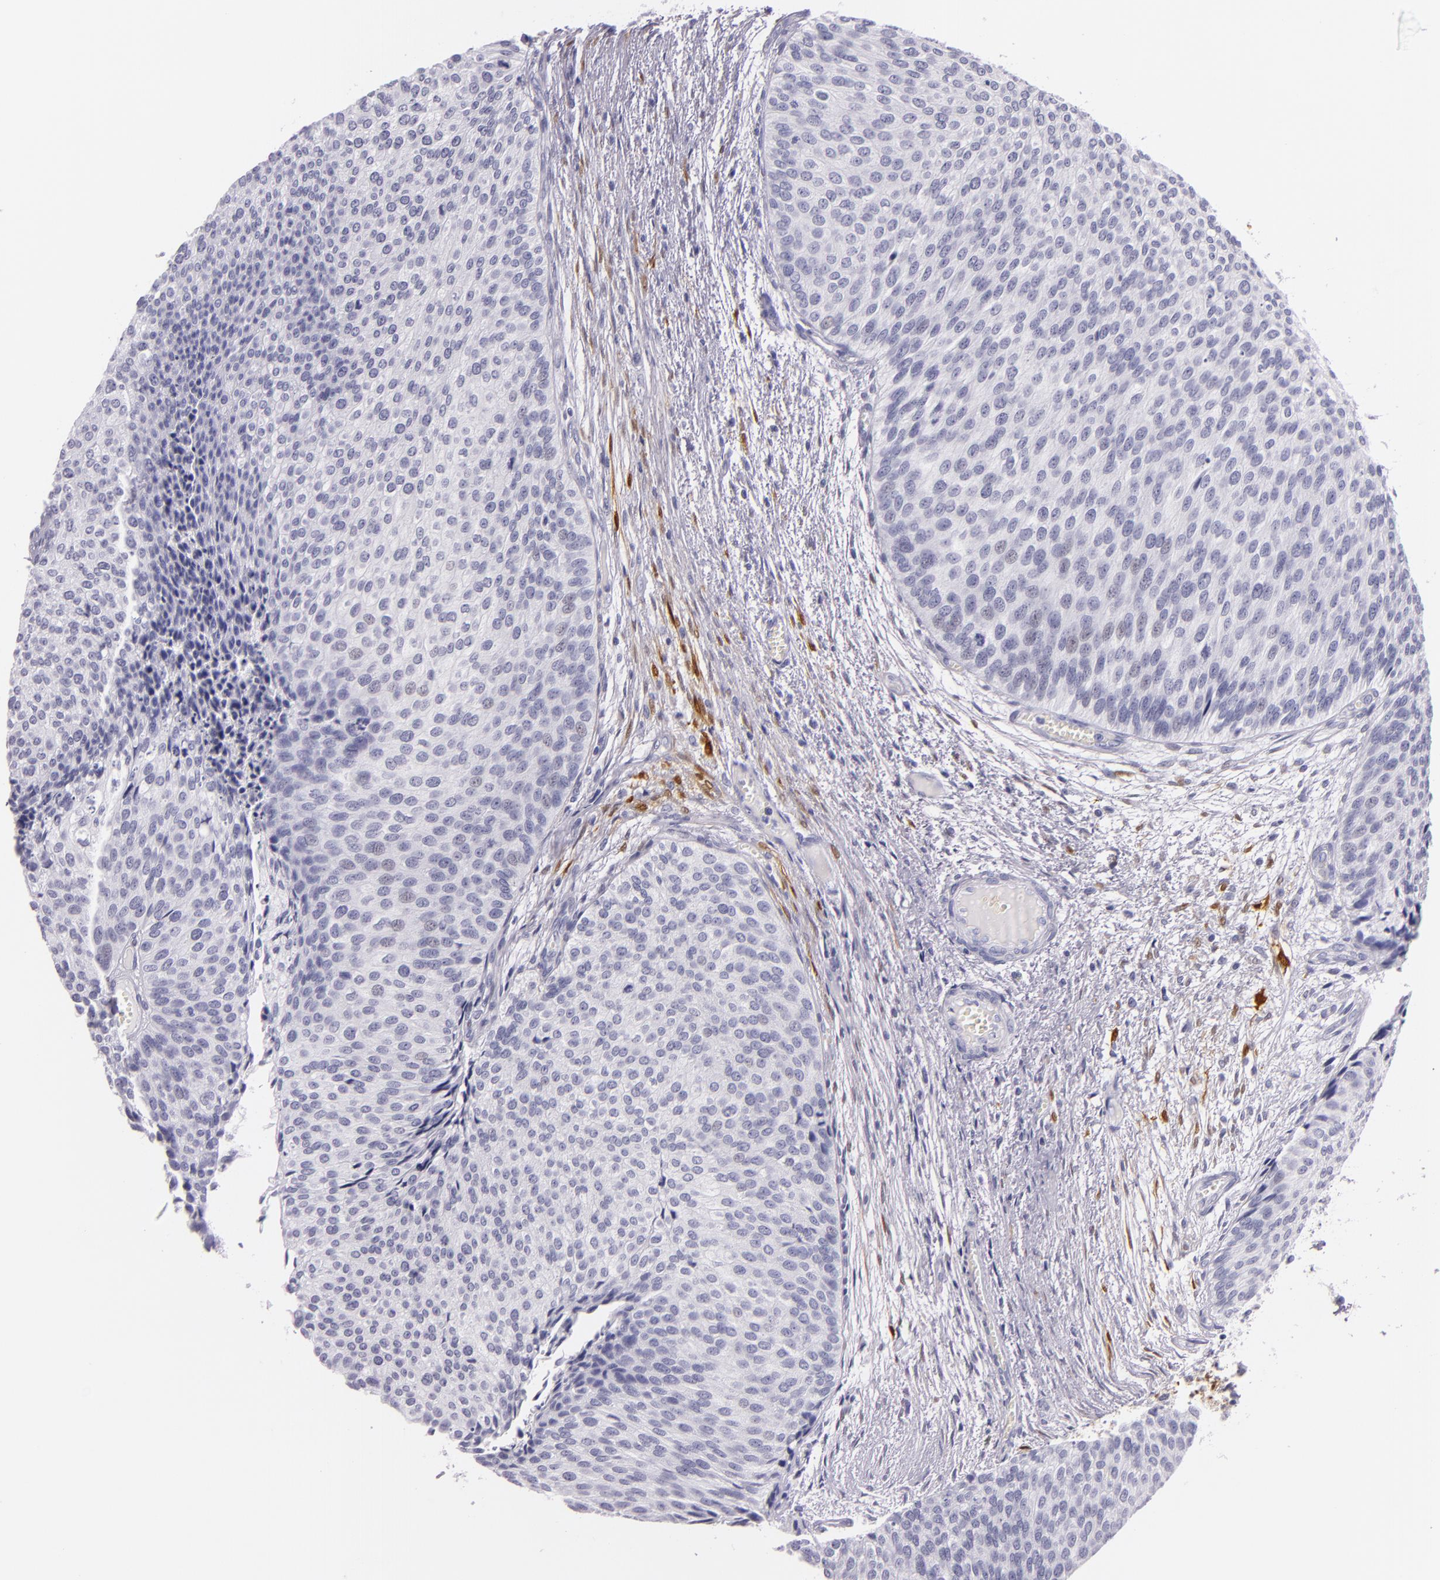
{"staining": {"intensity": "negative", "quantity": "none", "location": "none"}, "tissue": "urothelial cancer", "cell_type": "Tumor cells", "image_type": "cancer", "snomed": [{"axis": "morphology", "description": "Urothelial carcinoma, Low grade"}, {"axis": "topography", "description": "Urinary bladder"}], "caption": "Urothelial cancer stained for a protein using IHC displays no expression tumor cells.", "gene": "MT1A", "patient": {"sex": "male", "age": 84}}